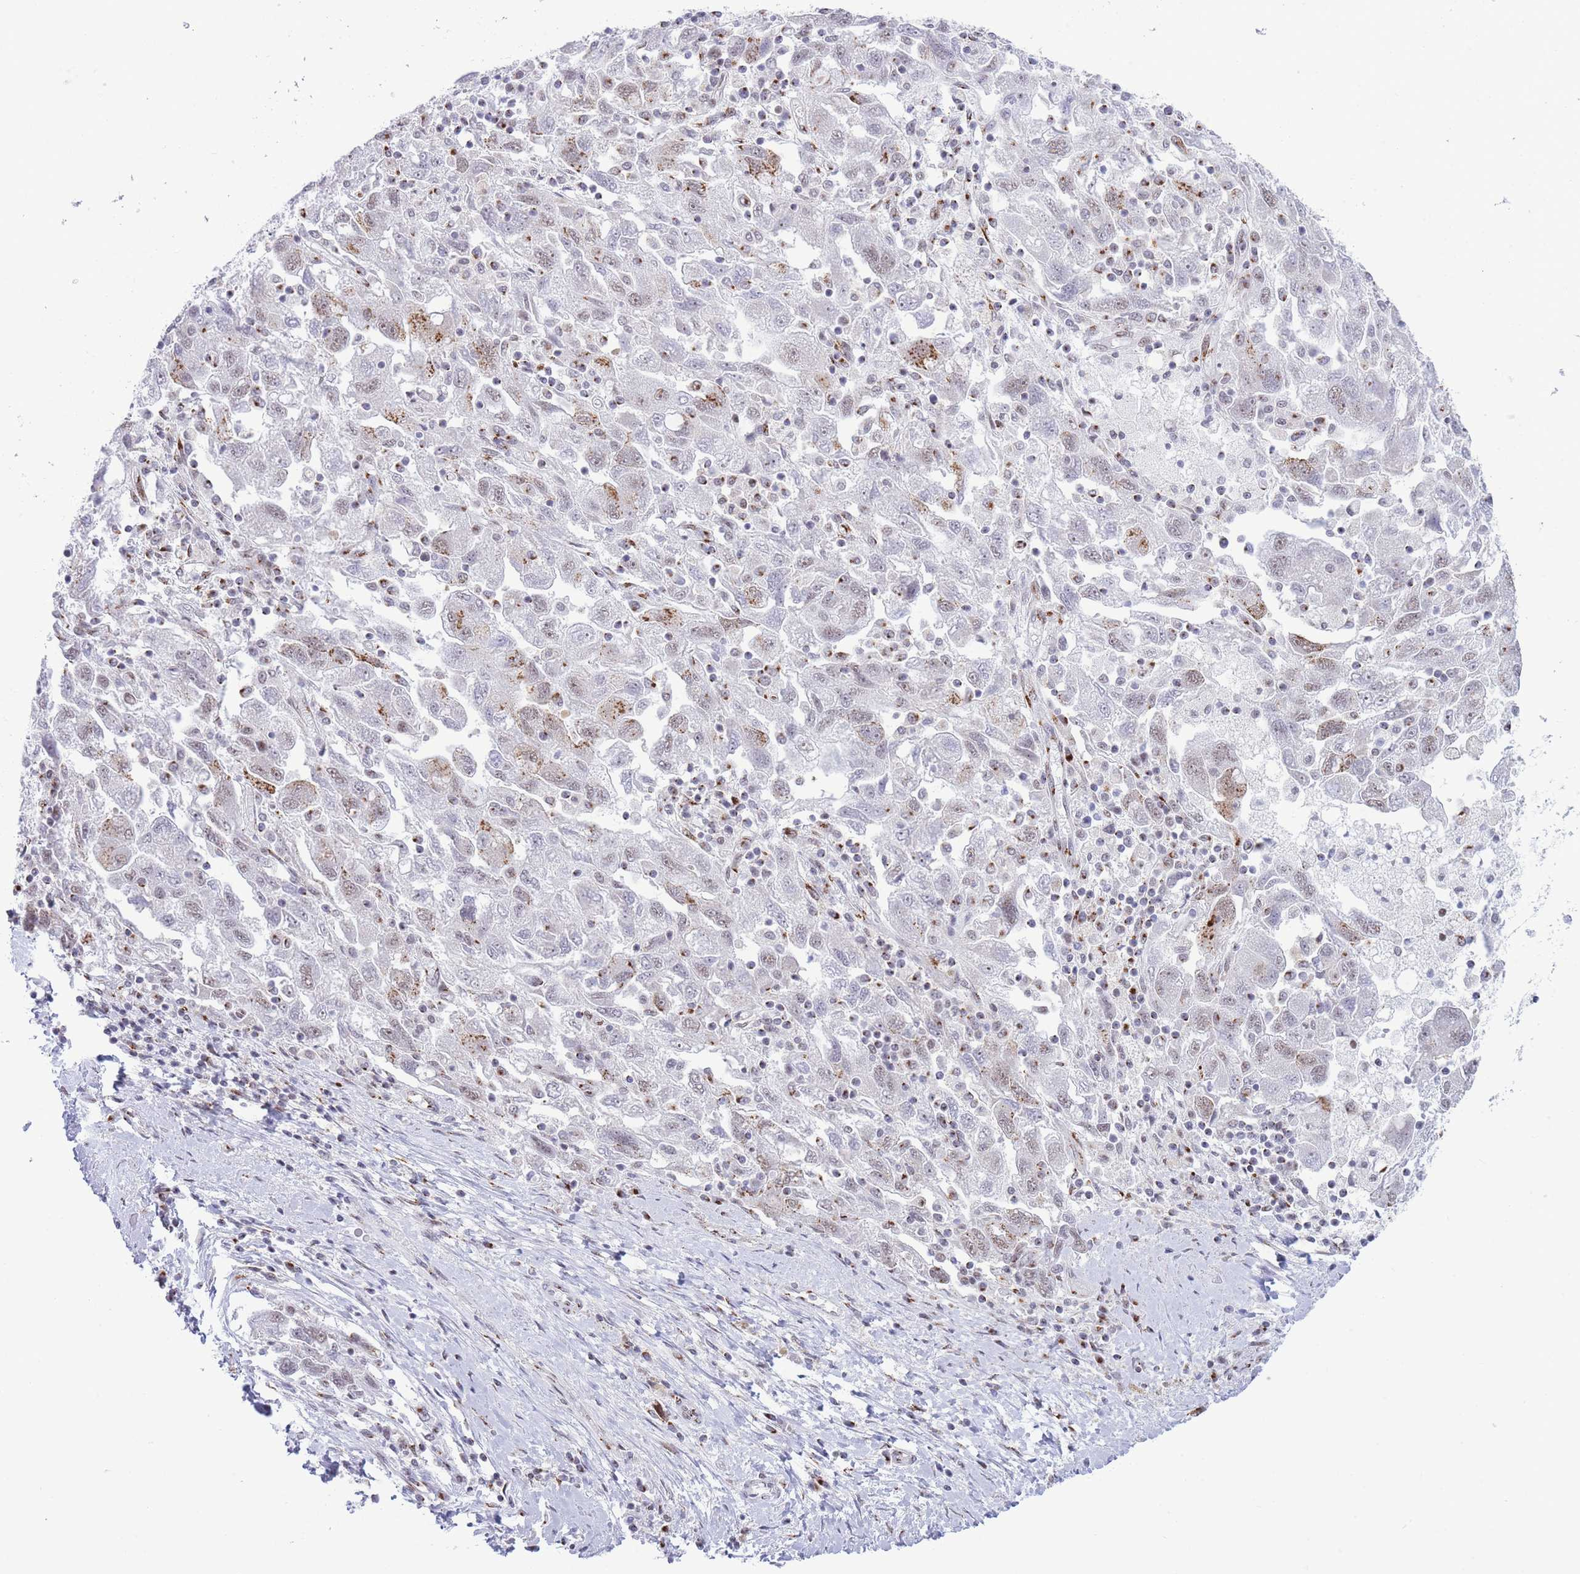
{"staining": {"intensity": "moderate", "quantity": "25%-75%", "location": "cytoplasmic/membranous,nuclear"}, "tissue": "ovarian cancer", "cell_type": "Tumor cells", "image_type": "cancer", "snomed": [{"axis": "morphology", "description": "Carcinoma, NOS"}, {"axis": "morphology", "description": "Cystadenocarcinoma, serous, NOS"}, {"axis": "topography", "description": "Ovary"}], "caption": "Serous cystadenocarcinoma (ovarian) stained for a protein (brown) reveals moderate cytoplasmic/membranous and nuclear positive expression in about 25%-75% of tumor cells.", "gene": "INO80C", "patient": {"sex": "female", "age": 69}}